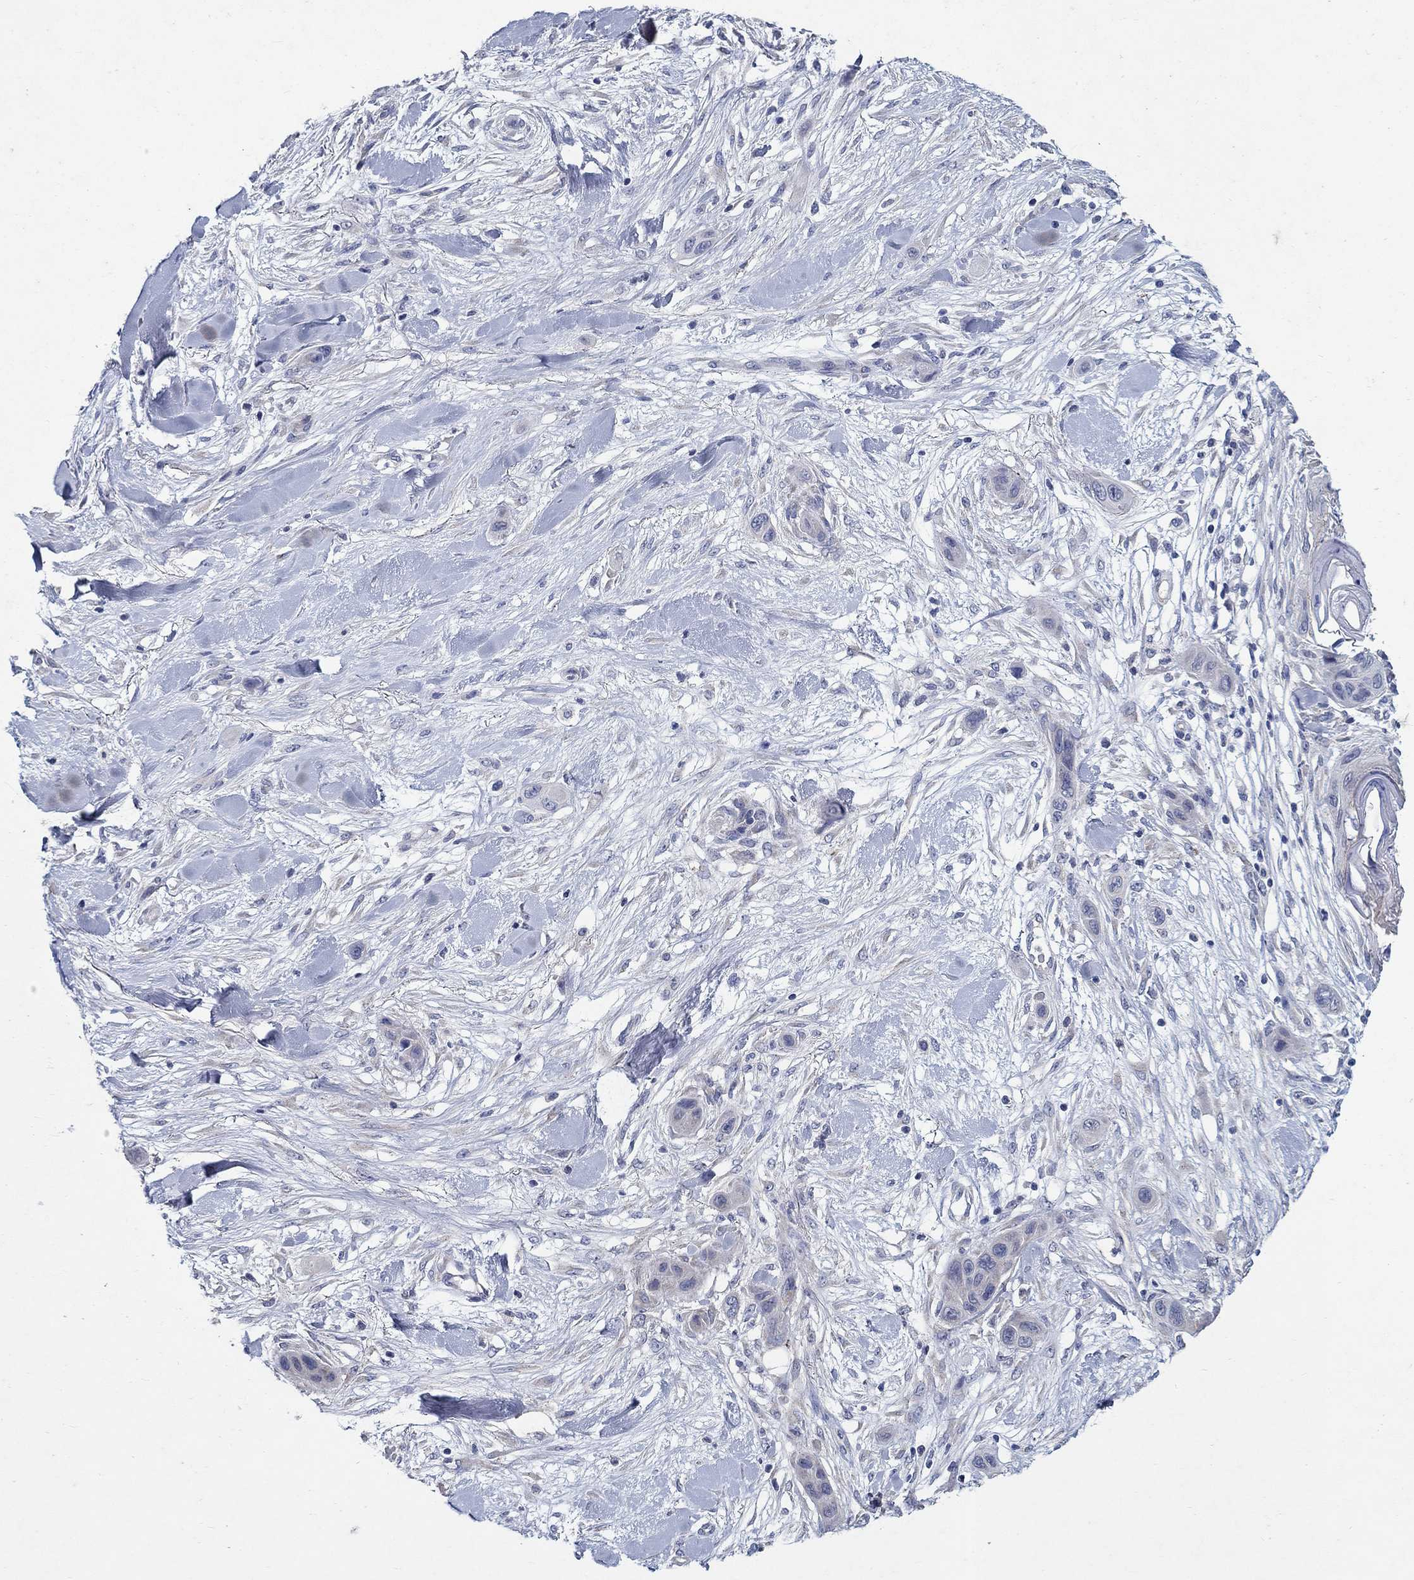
{"staining": {"intensity": "negative", "quantity": "none", "location": "none"}, "tissue": "skin cancer", "cell_type": "Tumor cells", "image_type": "cancer", "snomed": [{"axis": "morphology", "description": "Squamous cell carcinoma, NOS"}, {"axis": "topography", "description": "Skin"}], "caption": "The micrograph exhibits no significant expression in tumor cells of skin cancer (squamous cell carcinoma).", "gene": "PROZ", "patient": {"sex": "male", "age": 79}}